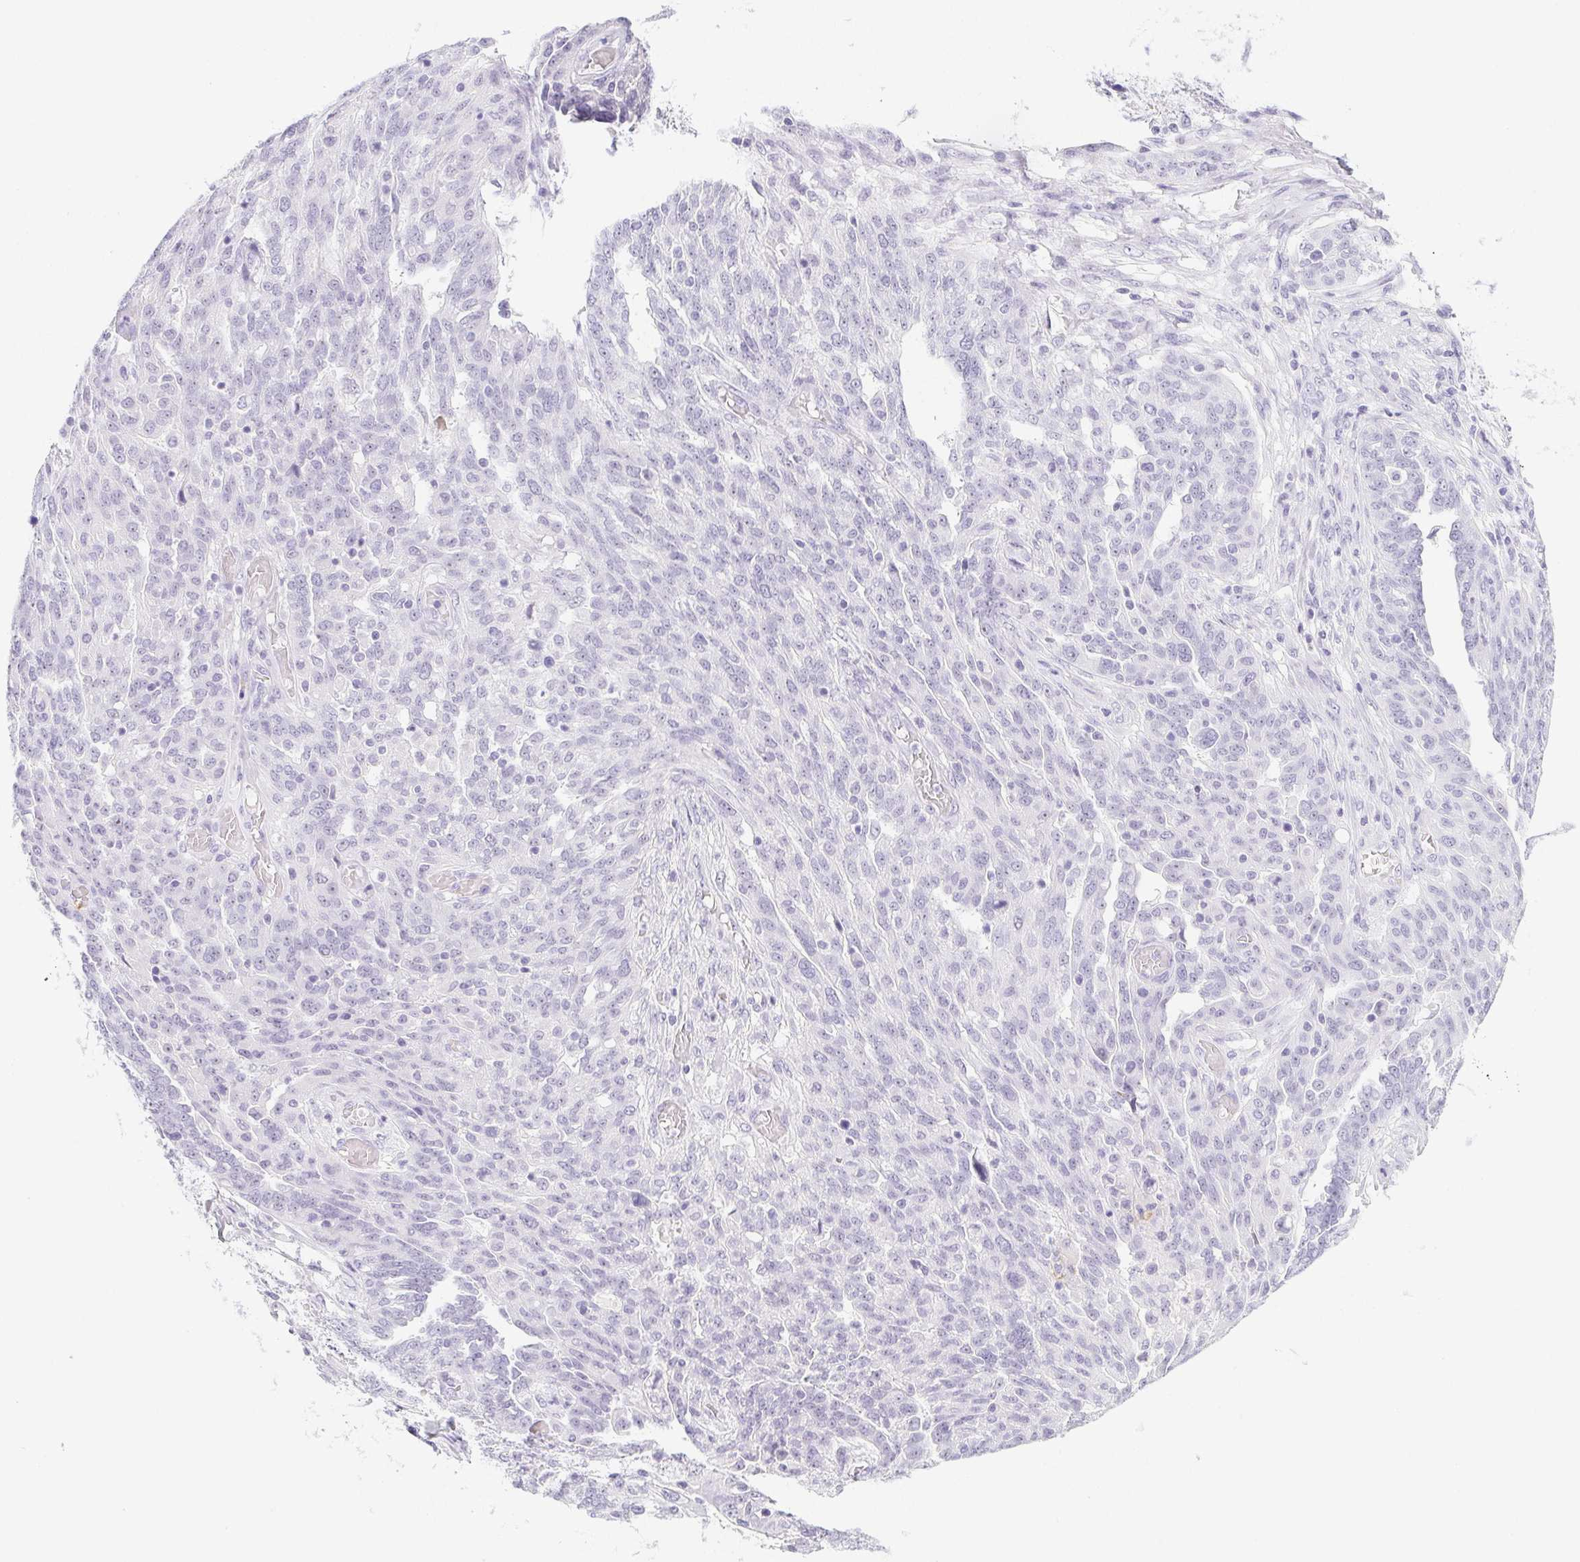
{"staining": {"intensity": "negative", "quantity": "none", "location": "none"}, "tissue": "ovarian cancer", "cell_type": "Tumor cells", "image_type": "cancer", "snomed": [{"axis": "morphology", "description": "Cystadenocarcinoma, serous, NOS"}, {"axis": "topography", "description": "Ovary"}], "caption": "Immunohistochemistry (IHC) micrograph of neoplastic tissue: human serous cystadenocarcinoma (ovarian) stained with DAB exhibits no significant protein staining in tumor cells.", "gene": "ST8SIA3", "patient": {"sex": "female", "age": 67}}